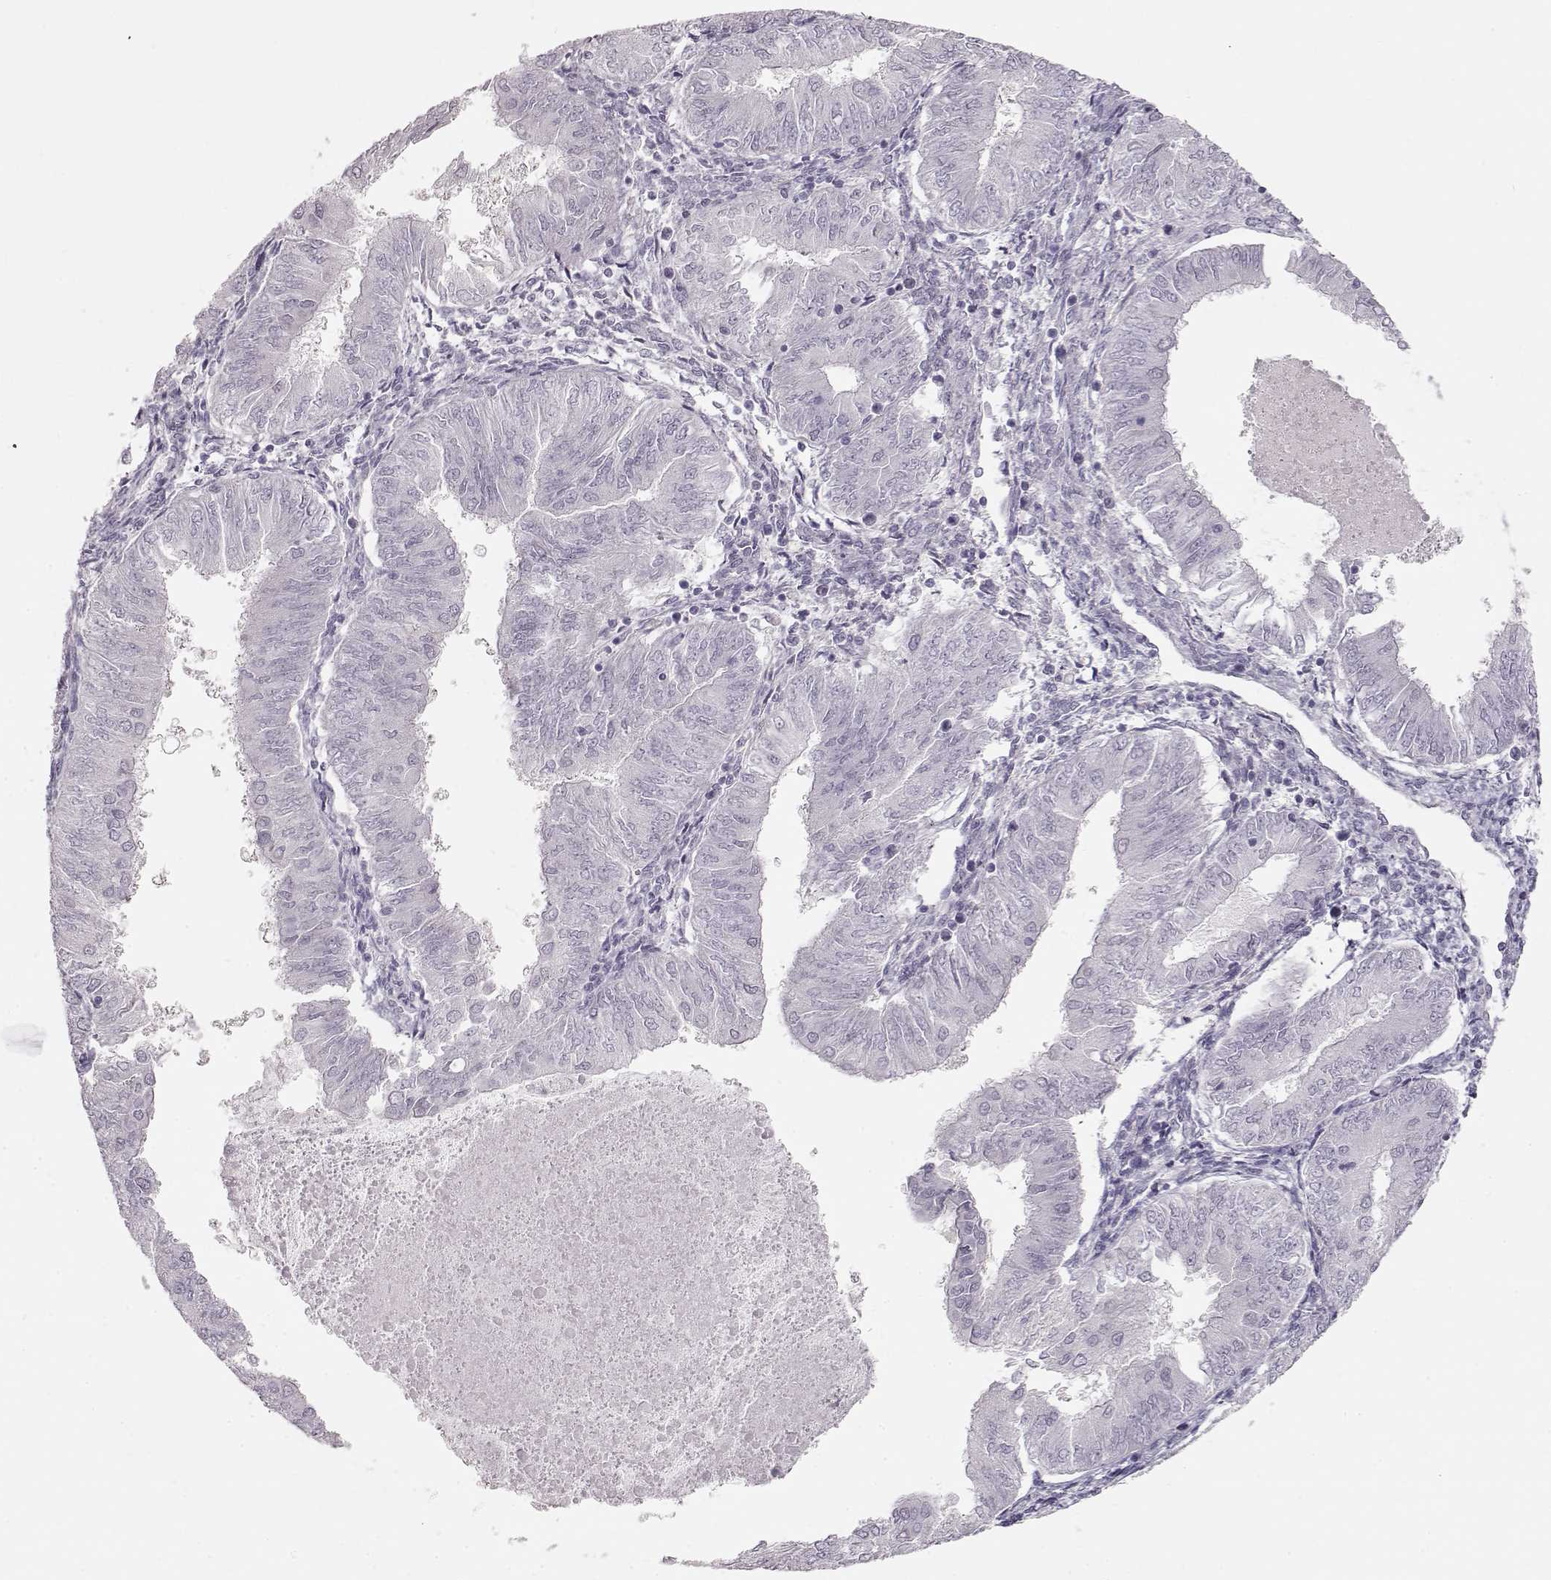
{"staining": {"intensity": "negative", "quantity": "none", "location": "none"}, "tissue": "endometrial cancer", "cell_type": "Tumor cells", "image_type": "cancer", "snomed": [{"axis": "morphology", "description": "Adenocarcinoma, NOS"}, {"axis": "topography", "description": "Endometrium"}], "caption": "High power microscopy histopathology image of an immunohistochemistry (IHC) micrograph of endometrial cancer, revealing no significant staining in tumor cells.", "gene": "FAM205A", "patient": {"sex": "female", "age": 53}}